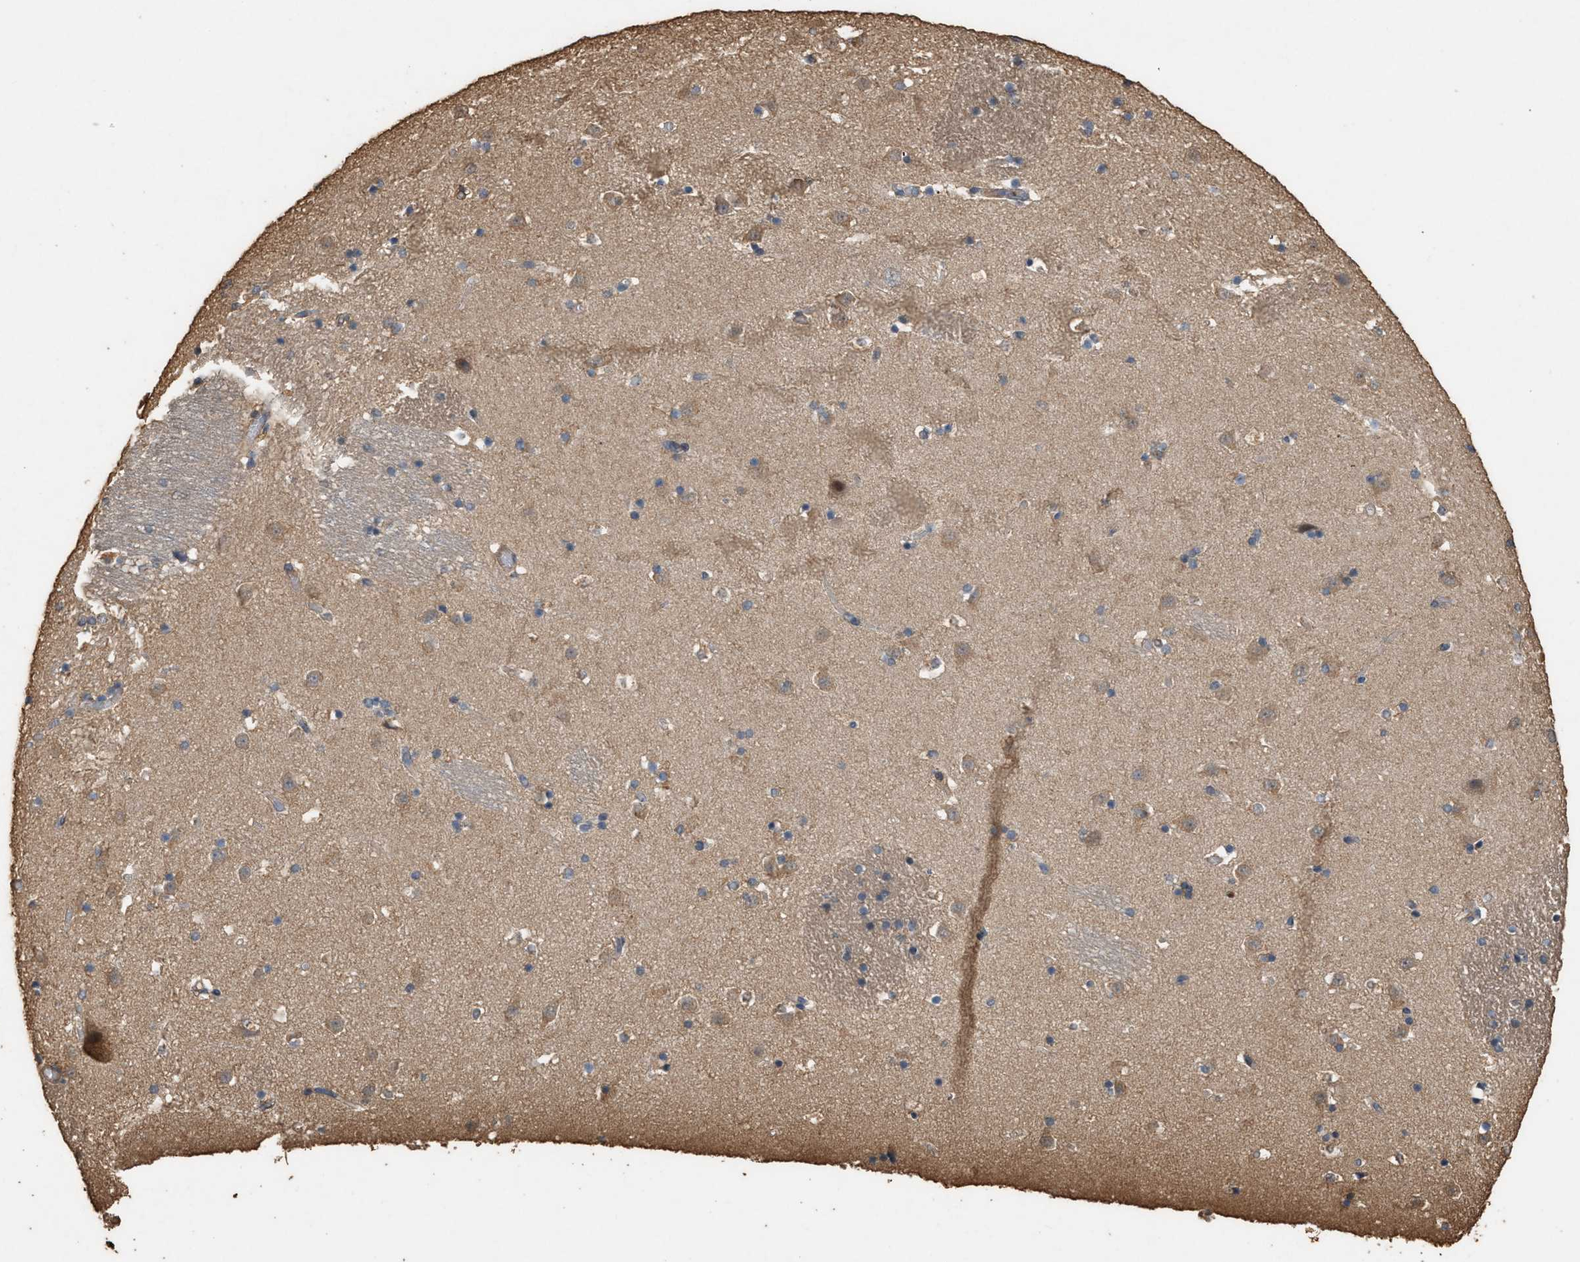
{"staining": {"intensity": "weak", "quantity": "25%-75%", "location": "cytoplasmic/membranous"}, "tissue": "caudate", "cell_type": "Glial cells", "image_type": "normal", "snomed": [{"axis": "morphology", "description": "Normal tissue, NOS"}, {"axis": "topography", "description": "Lateral ventricle wall"}], "caption": "About 25%-75% of glial cells in benign caudate show weak cytoplasmic/membranous protein expression as visualized by brown immunohistochemical staining.", "gene": "DCAF7", "patient": {"sex": "male", "age": 45}}